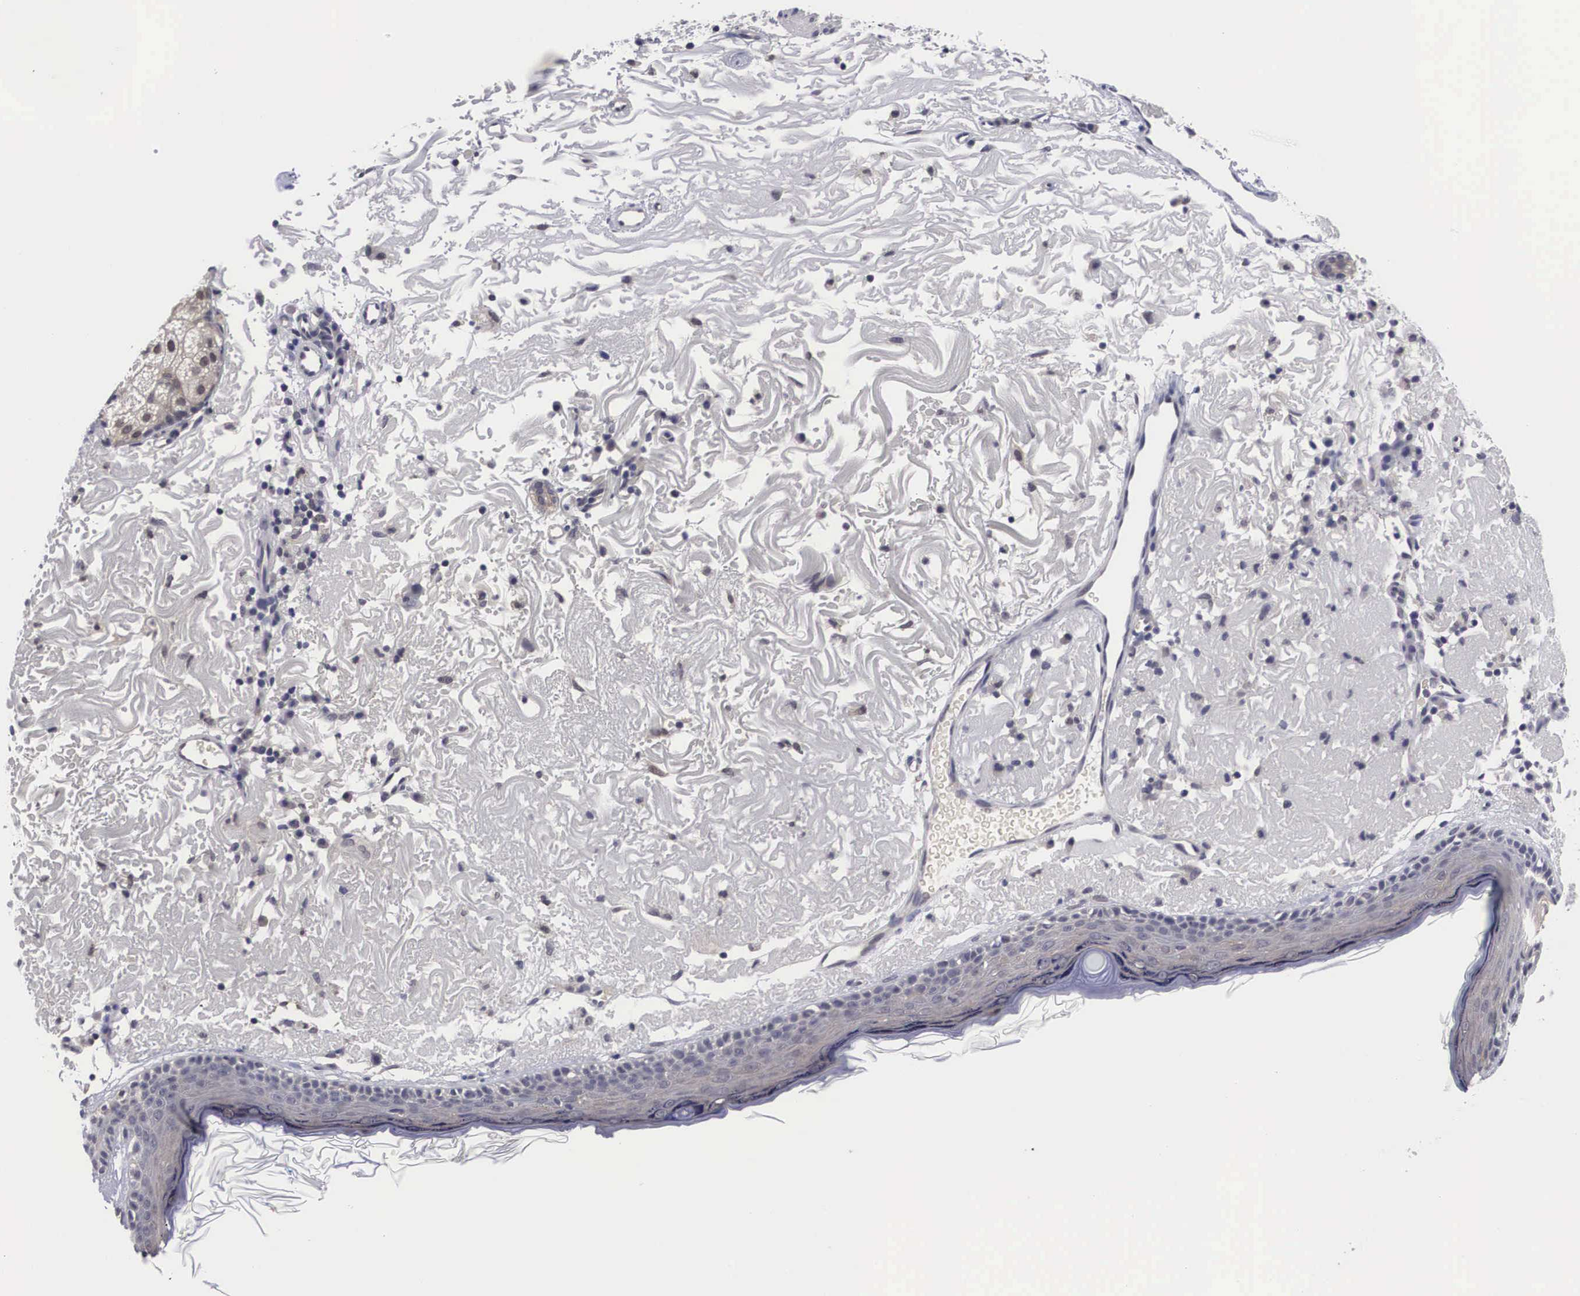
{"staining": {"intensity": "negative", "quantity": "none", "location": "none"}, "tissue": "skin", "cell_type": "Fibroblasts", "image_type": "normal", "snomed": [{"axis": "morphology", "description": "Normal tissue, NOS"}, {"axis": "topography", "description": "Skin"}], "caption": "IHC of normal human skin exhibits no expression in fibroblasts. (DAB (3,3'-diaminobenzidine) immunohistochemistry, high magnification).", "gene": "OTX2", "patient": {"sex": "female", "age": 90}}